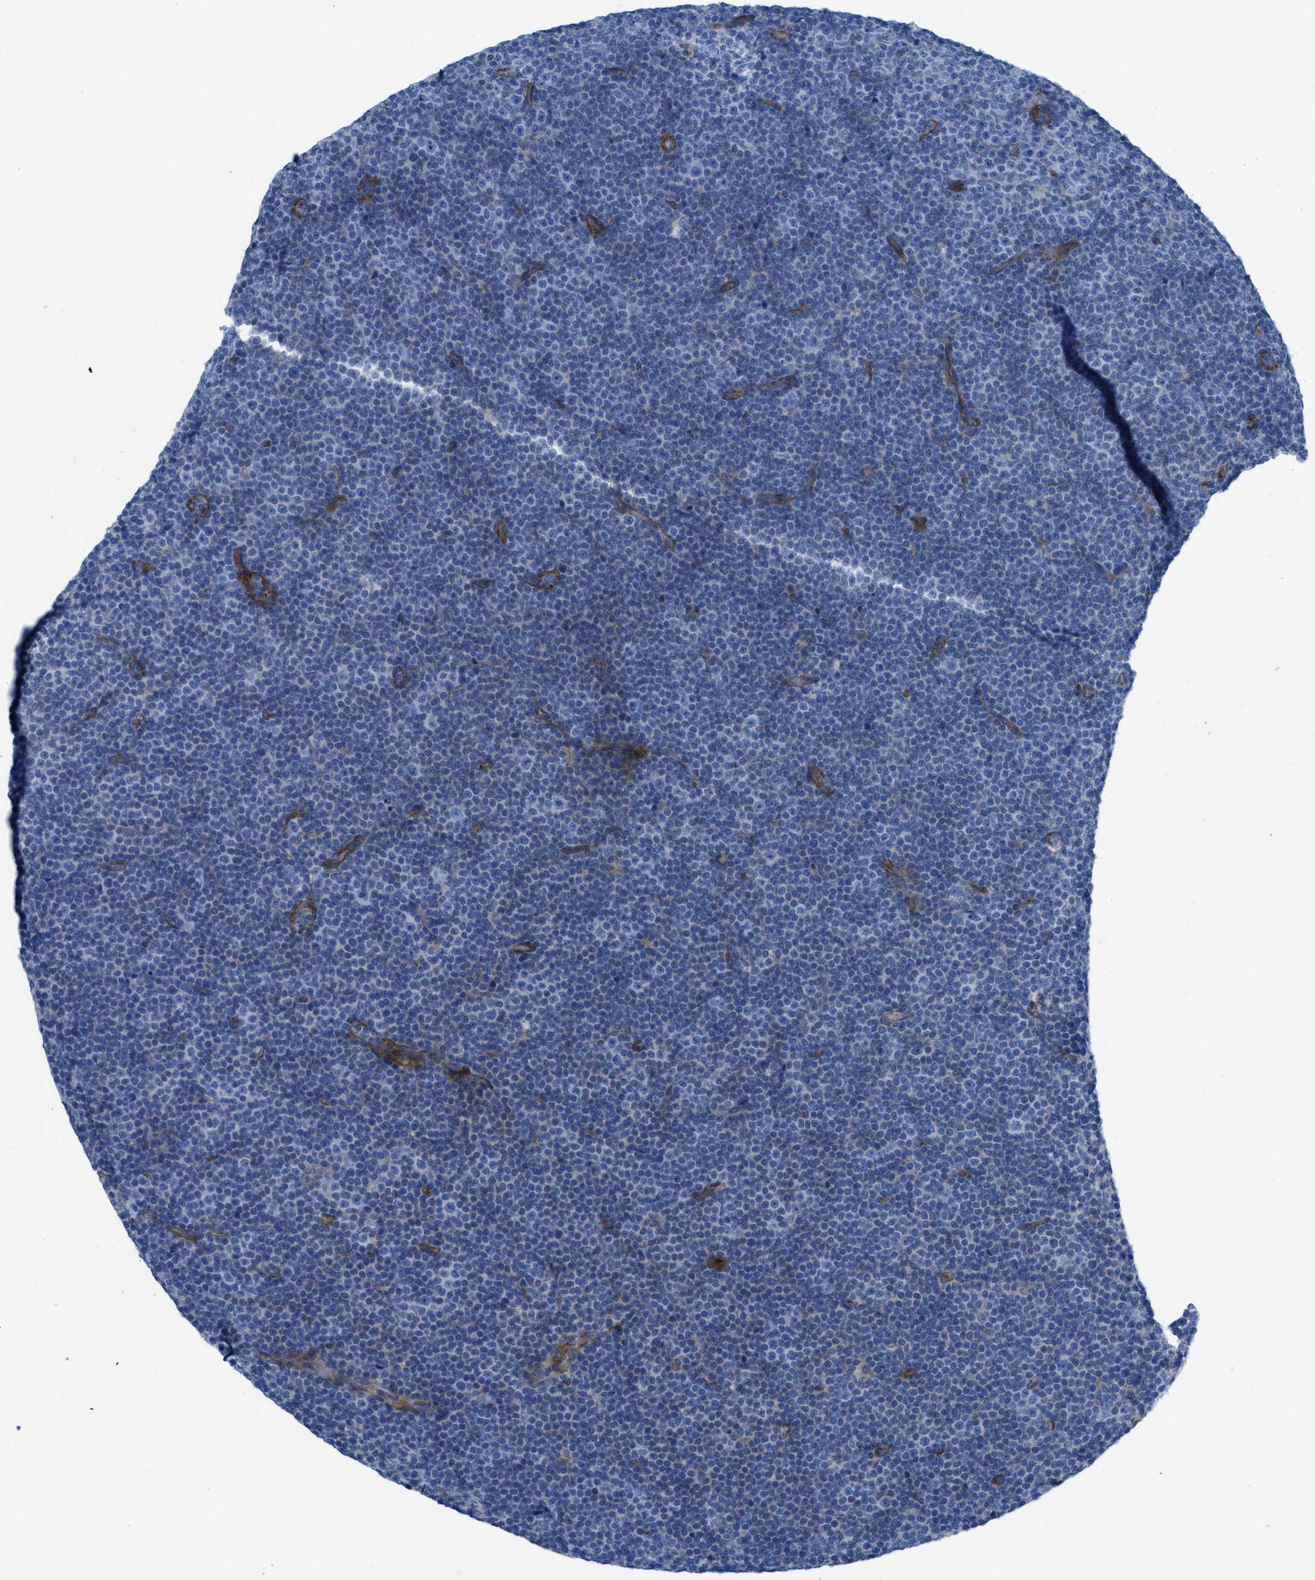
{"staining": {"intensity": "negative", "quantity": "none", "location": "none"}, "tissue": "lymphoma", "cell_type": "Tumor cells", "image_type": "cancer", "snomed": [{"axis": "morphology", "description": "Malignant lymphoma, non-Hodgkin's type, Low grade"}, {"axis": "topography", "description": "Lymph node"}], "caption": "This is a image of immunohistochemistry staining of malignant lymphoma, non-Hodgkin's type (low-grade), which shows no expression in tumor cells.", "gene": "KCNH7", "patient": {"sex": "female", "age": 67}}